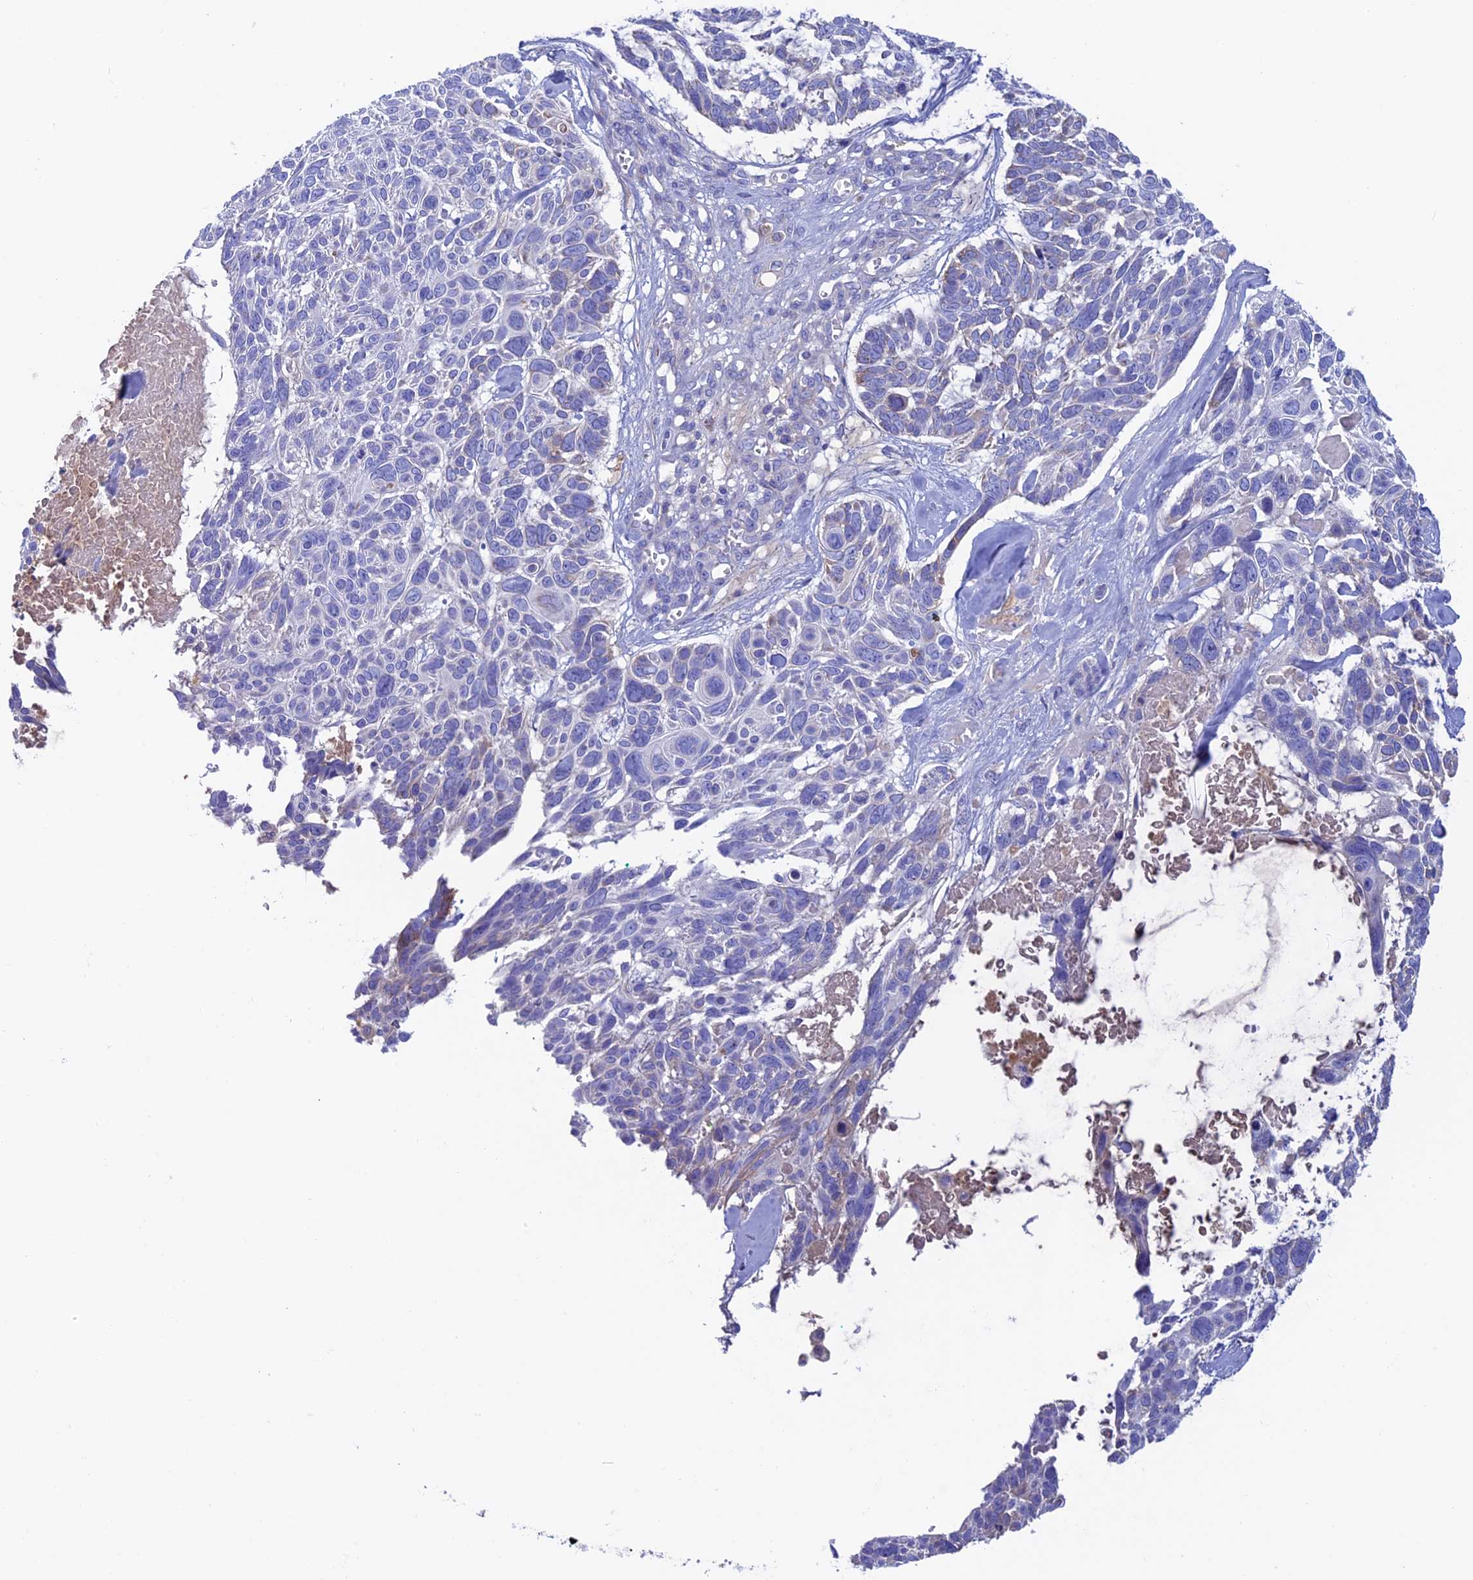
{"staining": {"intensity": "negative", "quantity": "none", "location": "none"}, "tissue": "skin cancer", "cell_type": "Tumor cells", "image_type": "cancer", "snomed": [{"axis": "morphology", "description": "Basal cell carcinoma"}, {"axis": "topography", "description": "Skin"}], "caption": "Immunohistochemistry histopathology image of neoplastic tissue: basal cell carcinoma (skin) stained with DAB demonstrates no significant protein expression in tumor cells.", "gene": "SLC15A5", "patient": {"sex": "male", "age": 88}}